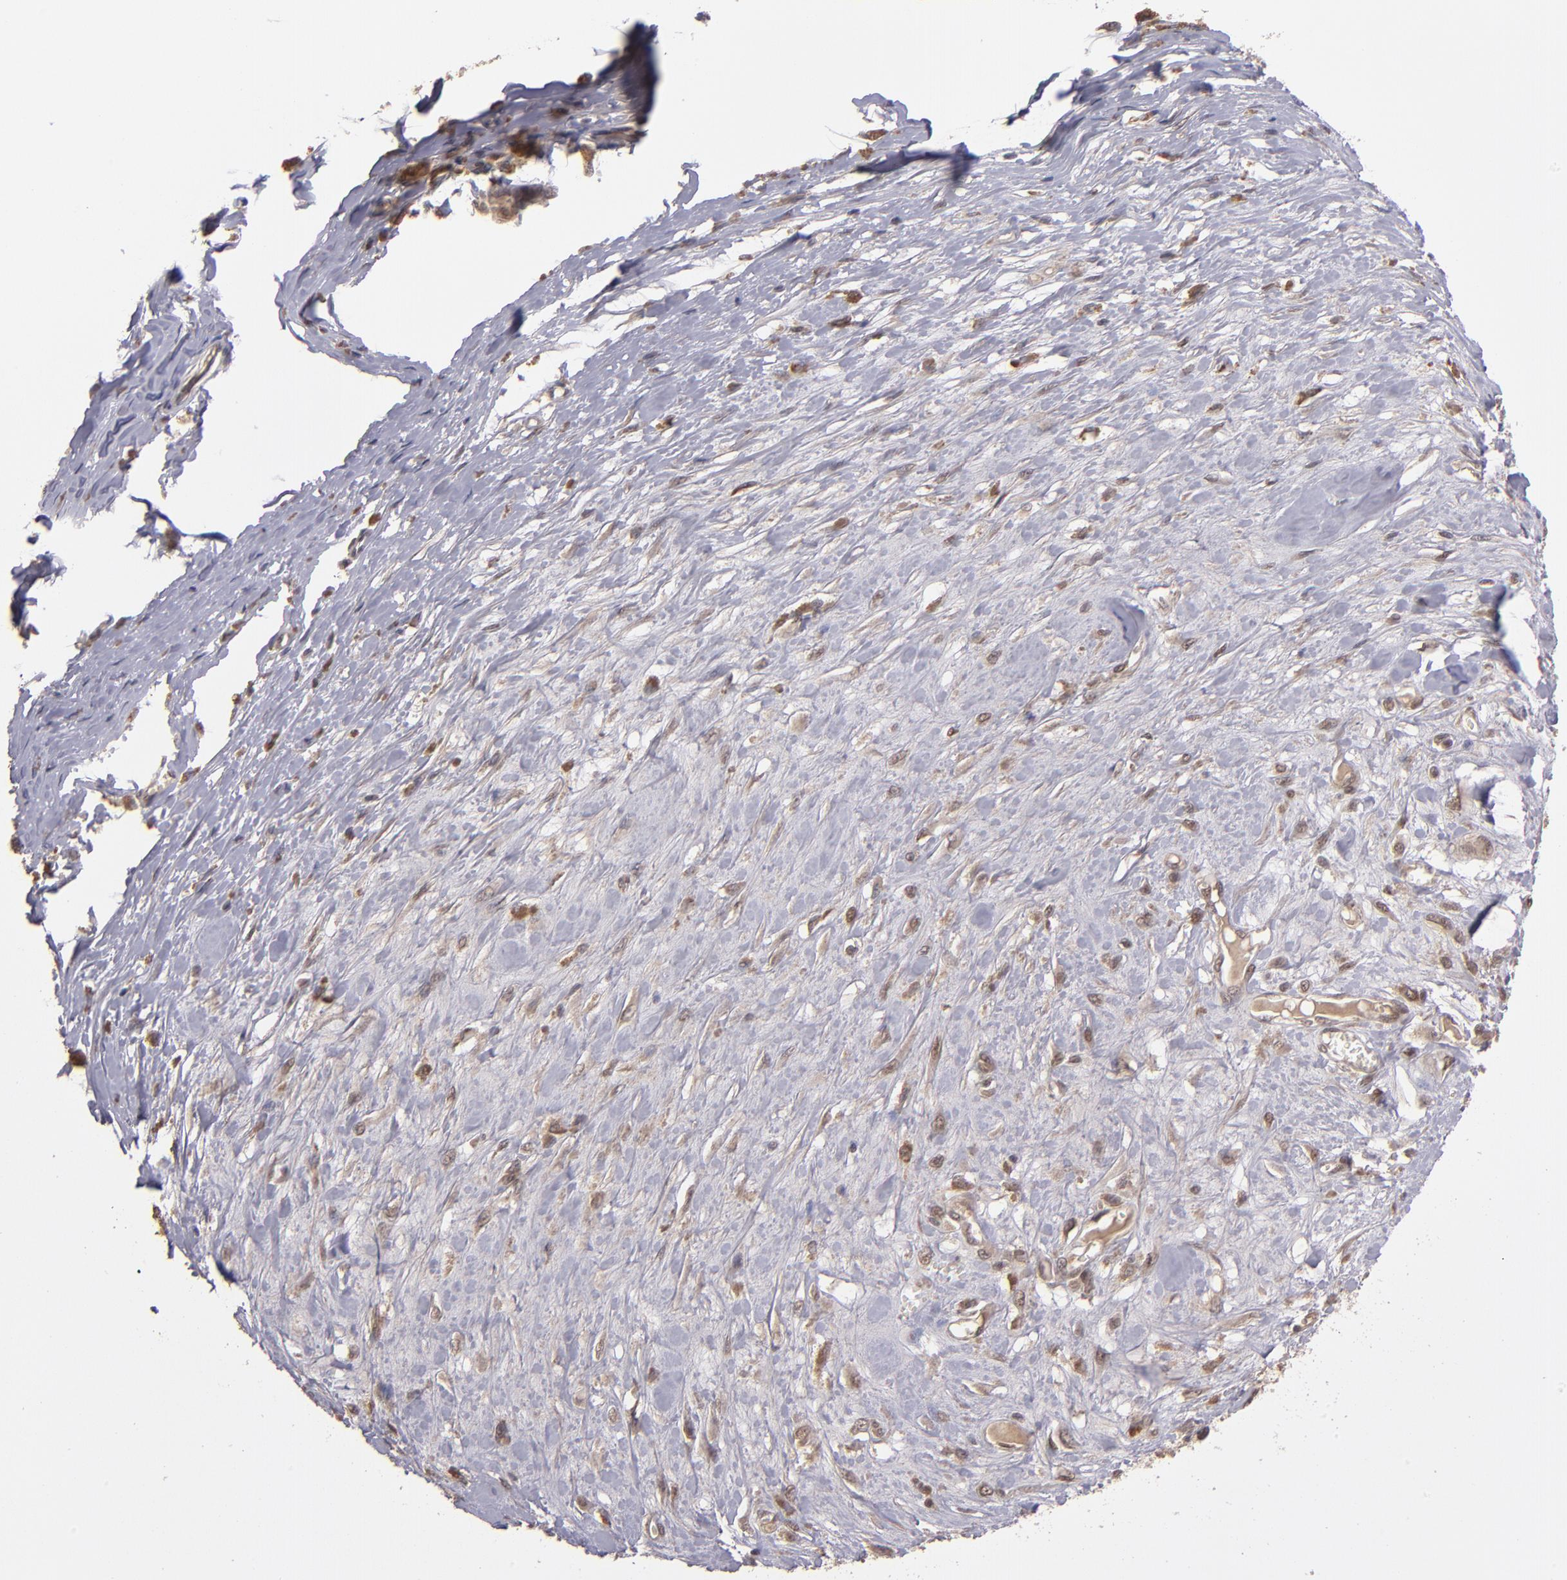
{"staining": {"intensity": "weak", "quantity": "25%-75%", "location": "cytoplasmic/membranous,nuclear"}, "tissue": "melanoma", "cell_type": "Tumor cells", "image_type": "cancer", "snomed": [{"axis": "morphology", "description": "Malignant melanoma, Metastatic site"}, {"axis": "topography", "description": "Lymph node"}], "caption": "Protein expression analysis of melanoma demonstrates weak cytoplasmic/membranous and nuclear staining in approximately 25%-75% of tumor cells.", "gene": "ABHD12B", "patient": {"sex": "male", "age": 59}}